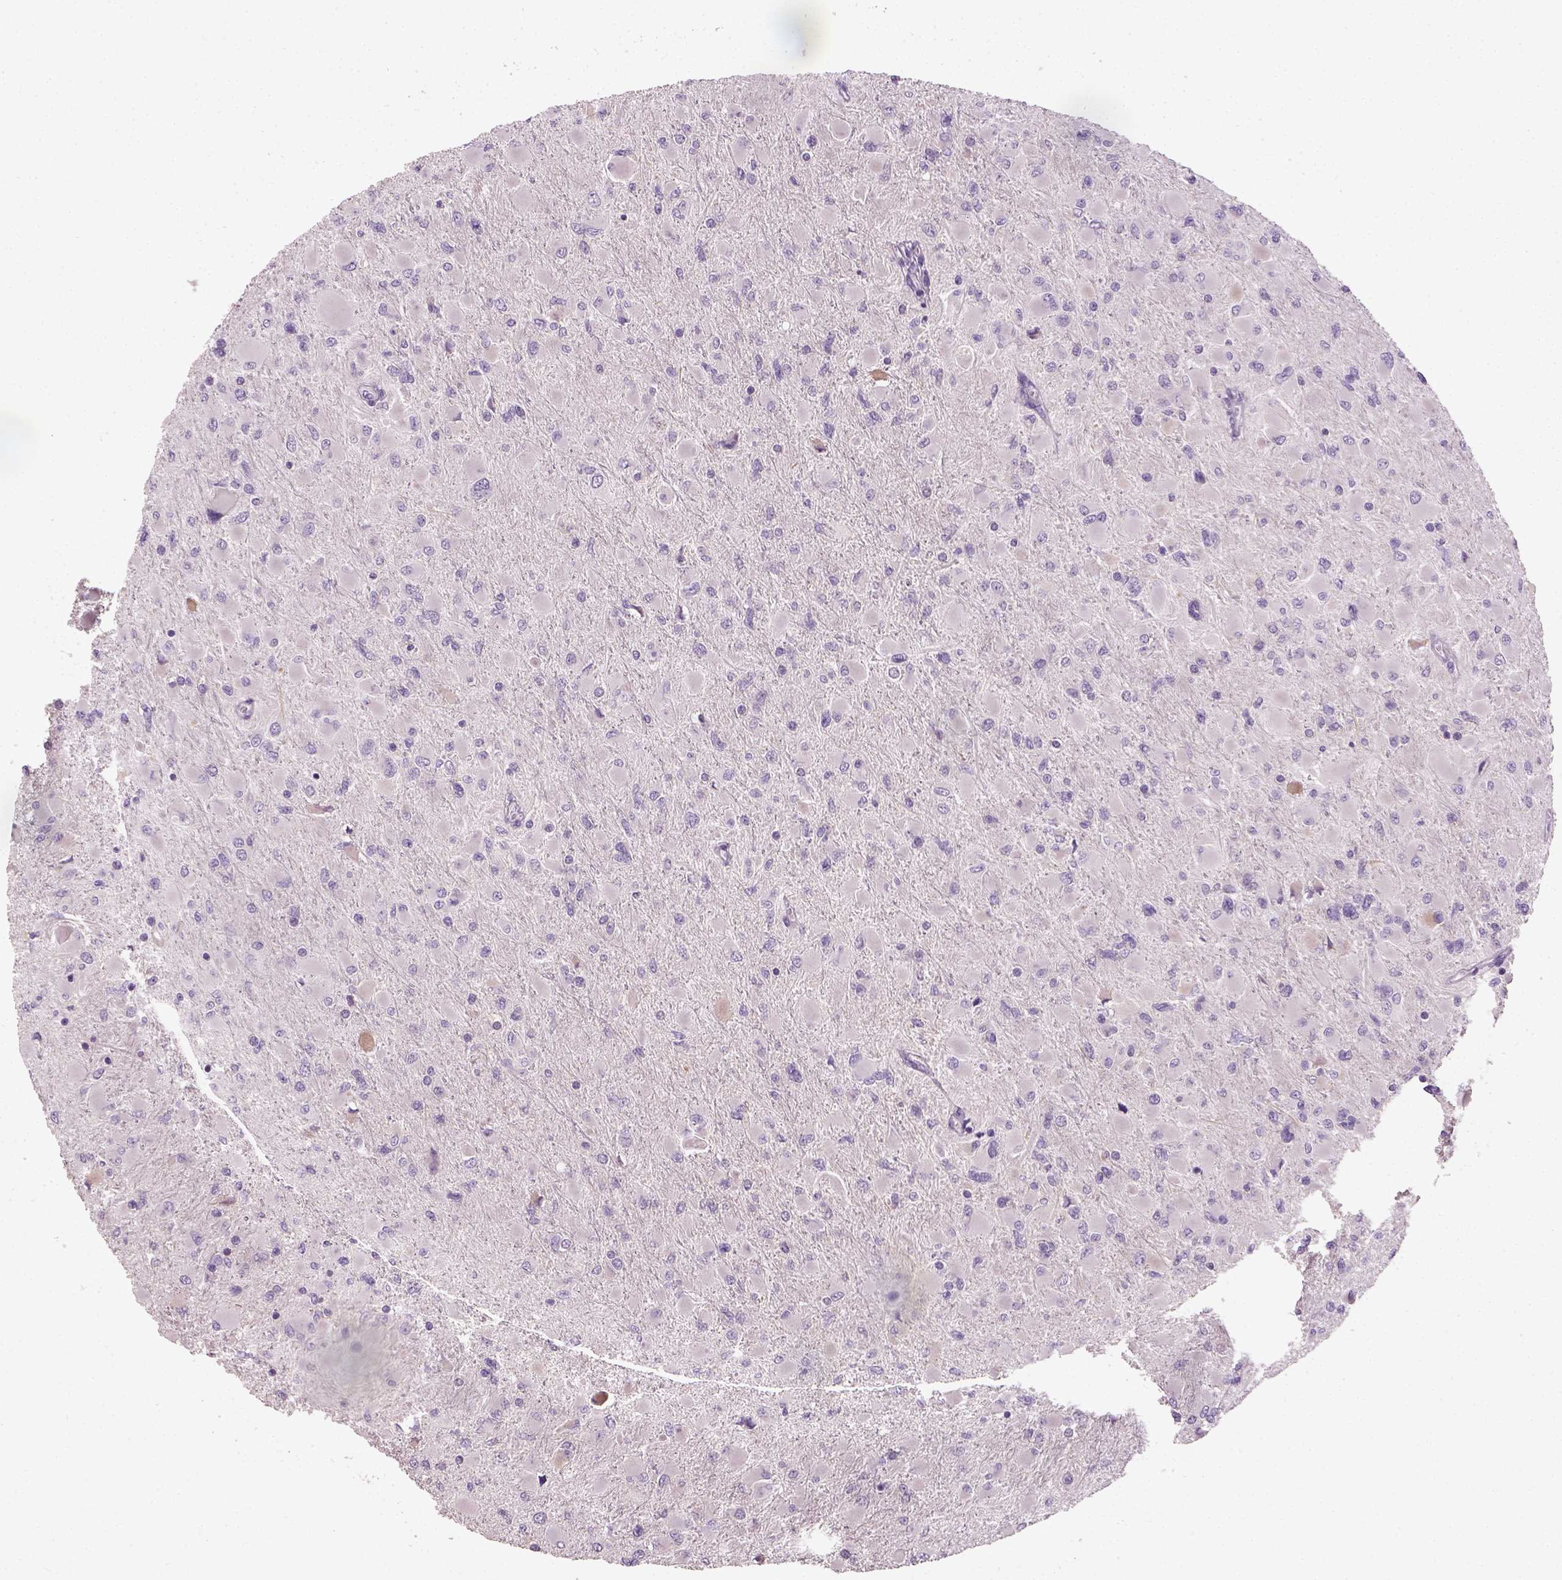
{"staining": {"intensity": "negative", "quantity": "none", "location": "none"}, "tissue": "glioma", "cell_type": "Tumor cells", "image_type": "cancer", "snomed": [{"axis": "morphology", "description": "Glioma, malignant, High grade"}, {"axis": "topography", "description": "Cerebral cortex"}], "caption": "An IHC photomicrograph of glioma is shown. There is no staining in tumor cells of glioma.", "gene": "ELOVL3", "patient": {"sex": "female", "age": 36}}